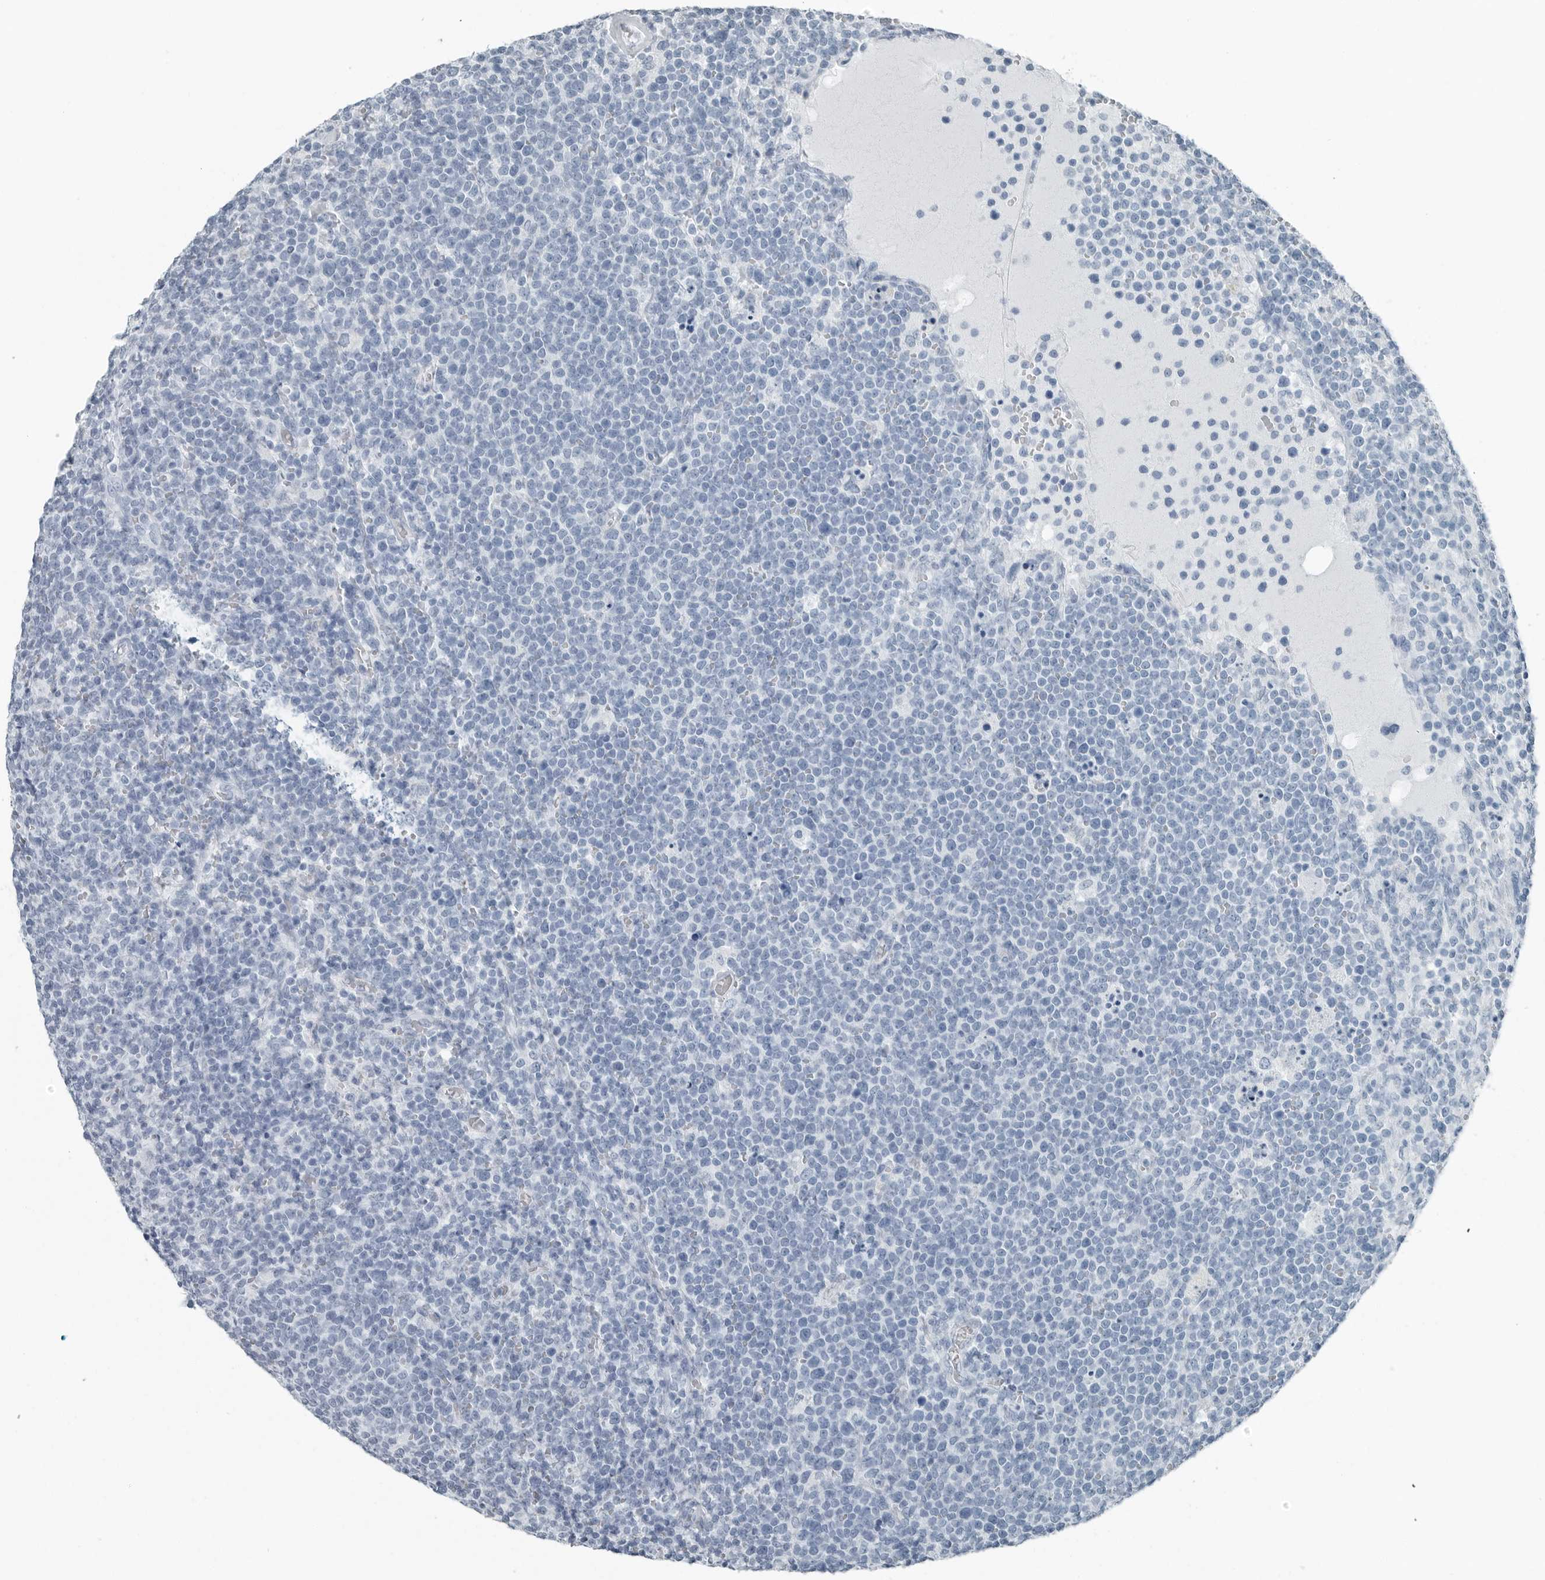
{"staining": {"intensity": "negative", "quantity": "none", "location": "none"}, "tissue": "lymphoma", "cell_type": "Tumor cells", "image_type": "cancer", "snomed": [{"axis": "morphology", "description": "Malignant lymphoma, non-Hodgkin's type, High grade"}, {"axis": "topography", "description": "Lymph node"}], "caption": "Immunohistochemistry (IHC) photomicrograph of human lymphoma stained for a protein (brown), which displays no expression in tumor cells. The staining was performed using DAB to visualize the protein expression in brown, while the nuclei were stained in blue with hematoxylin (Magnification: 20x).", "gene": "FABP6", "patient": {"sex": "male", "age": 61}}